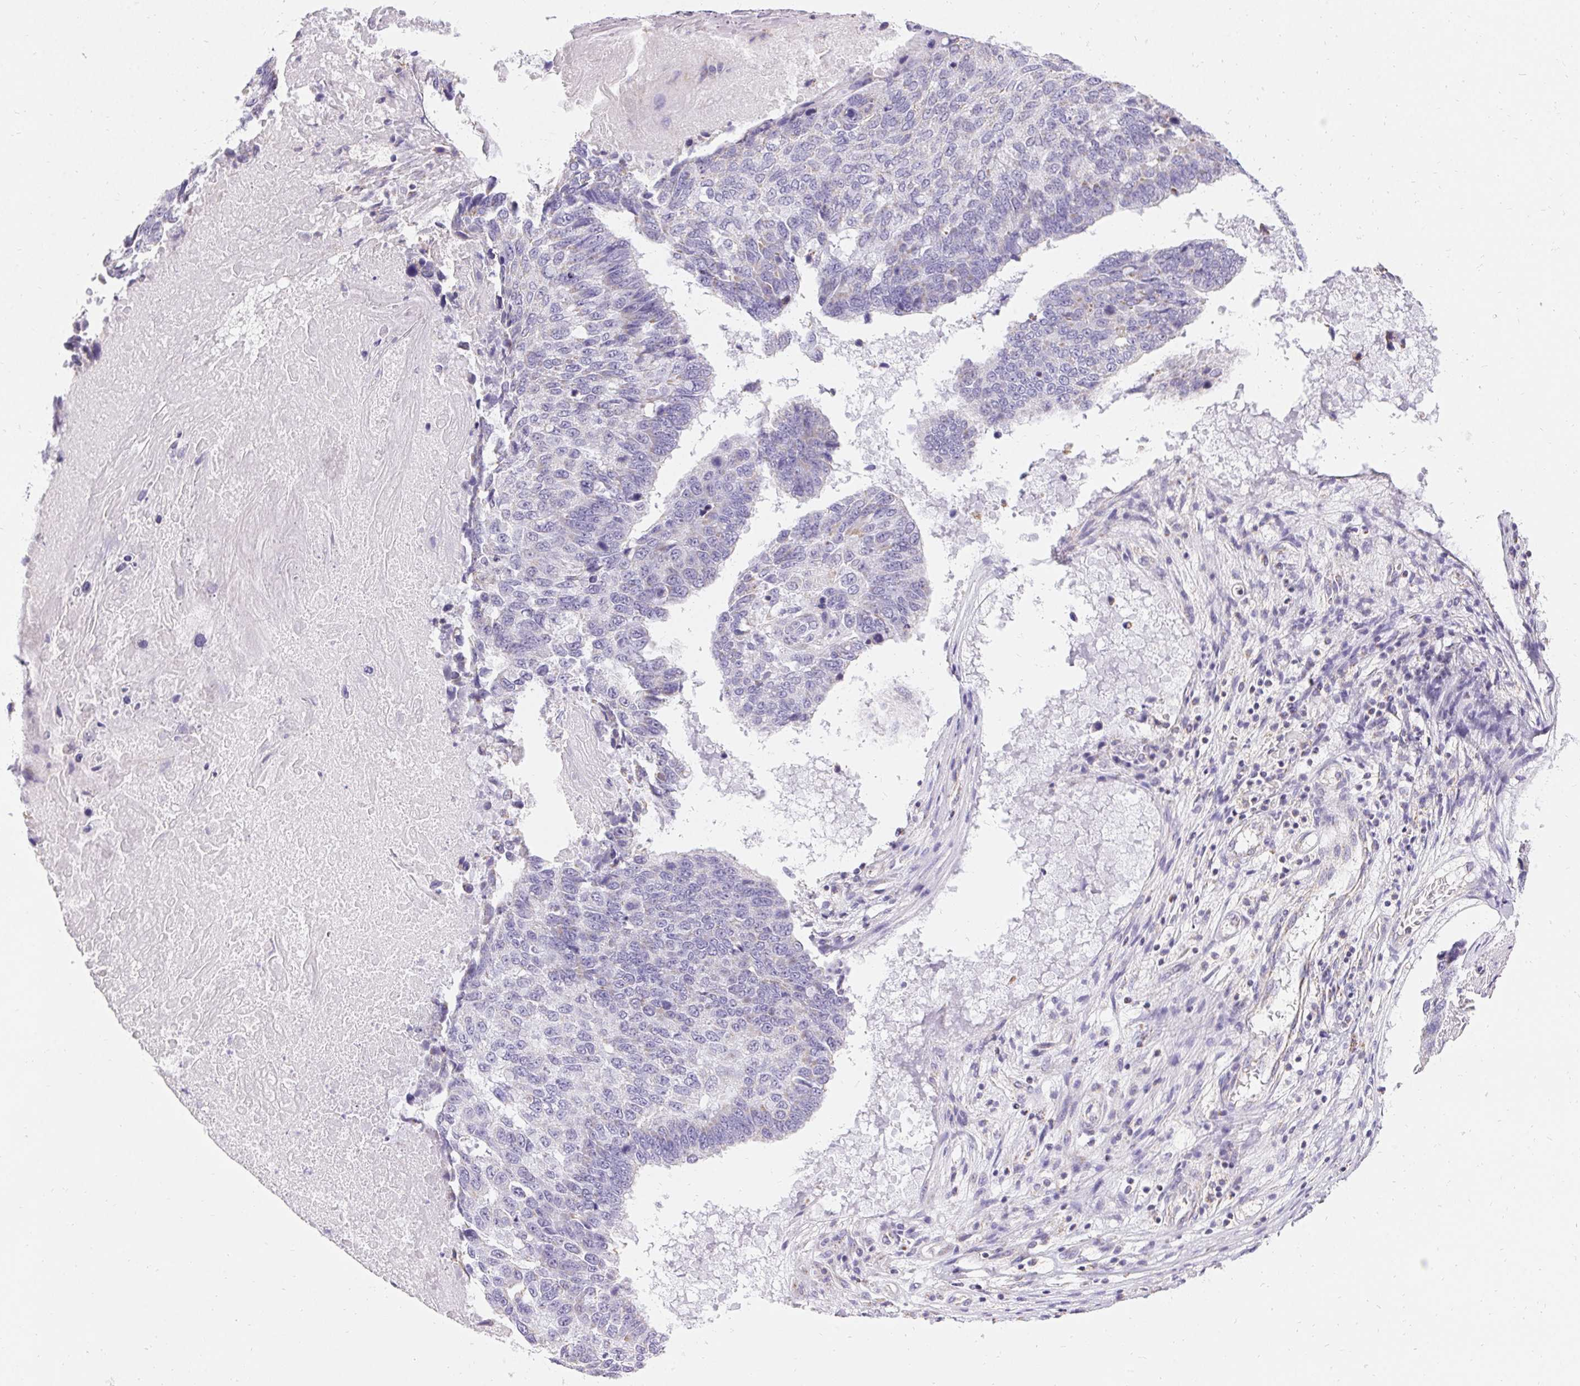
{"staining": {"intensity": "negative", "quantity": "none", "location": "none"}, "tissue": "lung cancer", "cell_type": "Tumor cells", "image_type": "cancer", "snomed": [{"axis": "morphology", "description": "Squamous cell carcinoma, NOS"}, {"axis": "topography", "description": "Lung"}], "caption": "High power microscopy image of an immunohistochemistry micrograph of lung squamous cell carcinoma, revealing no significant staining in tumor cells.", "gene": "ASGR2", "patient": {"sex": "male", "age": 73}}